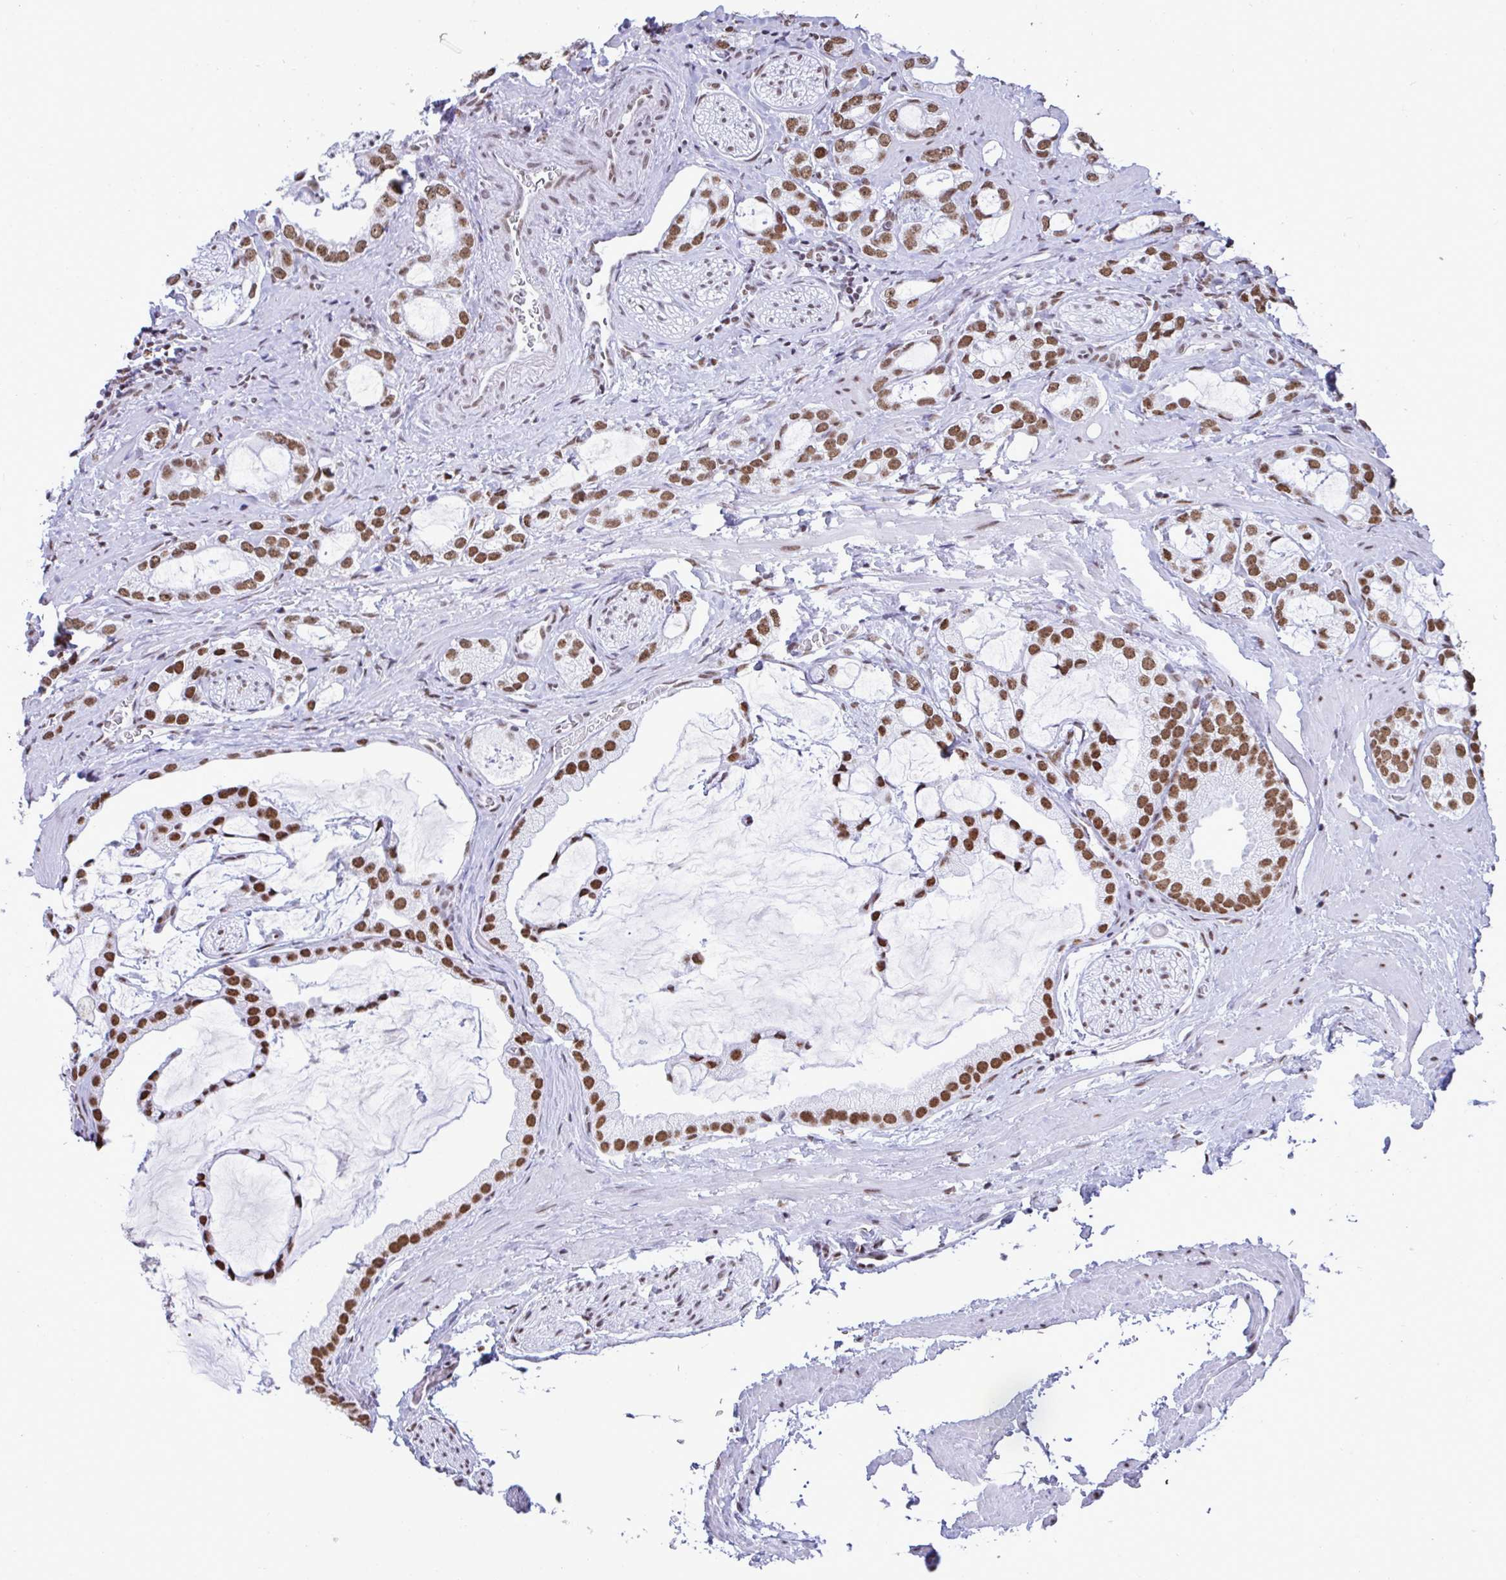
{"staining": {"intensity": "moderate", "quantity": ">75%", "location": "nuclear"}, "tissue": "prostate cancer", "cell_type": "Tumor cells", "image_type": "cancer", "snomed": [{"axis": "morphology", "description": "Adenocarcinoma, Medium grade"}, {"axis": "topography", "description": "Prostate"}], "caption": "Protein expression analysis of prostate cancer (medium-grade adenocarcinoma) displays moderate nuclear staining in about >75% of tumor cells.", "gene": "DDX52", "patient": {"sex": "male", "age": 57}}